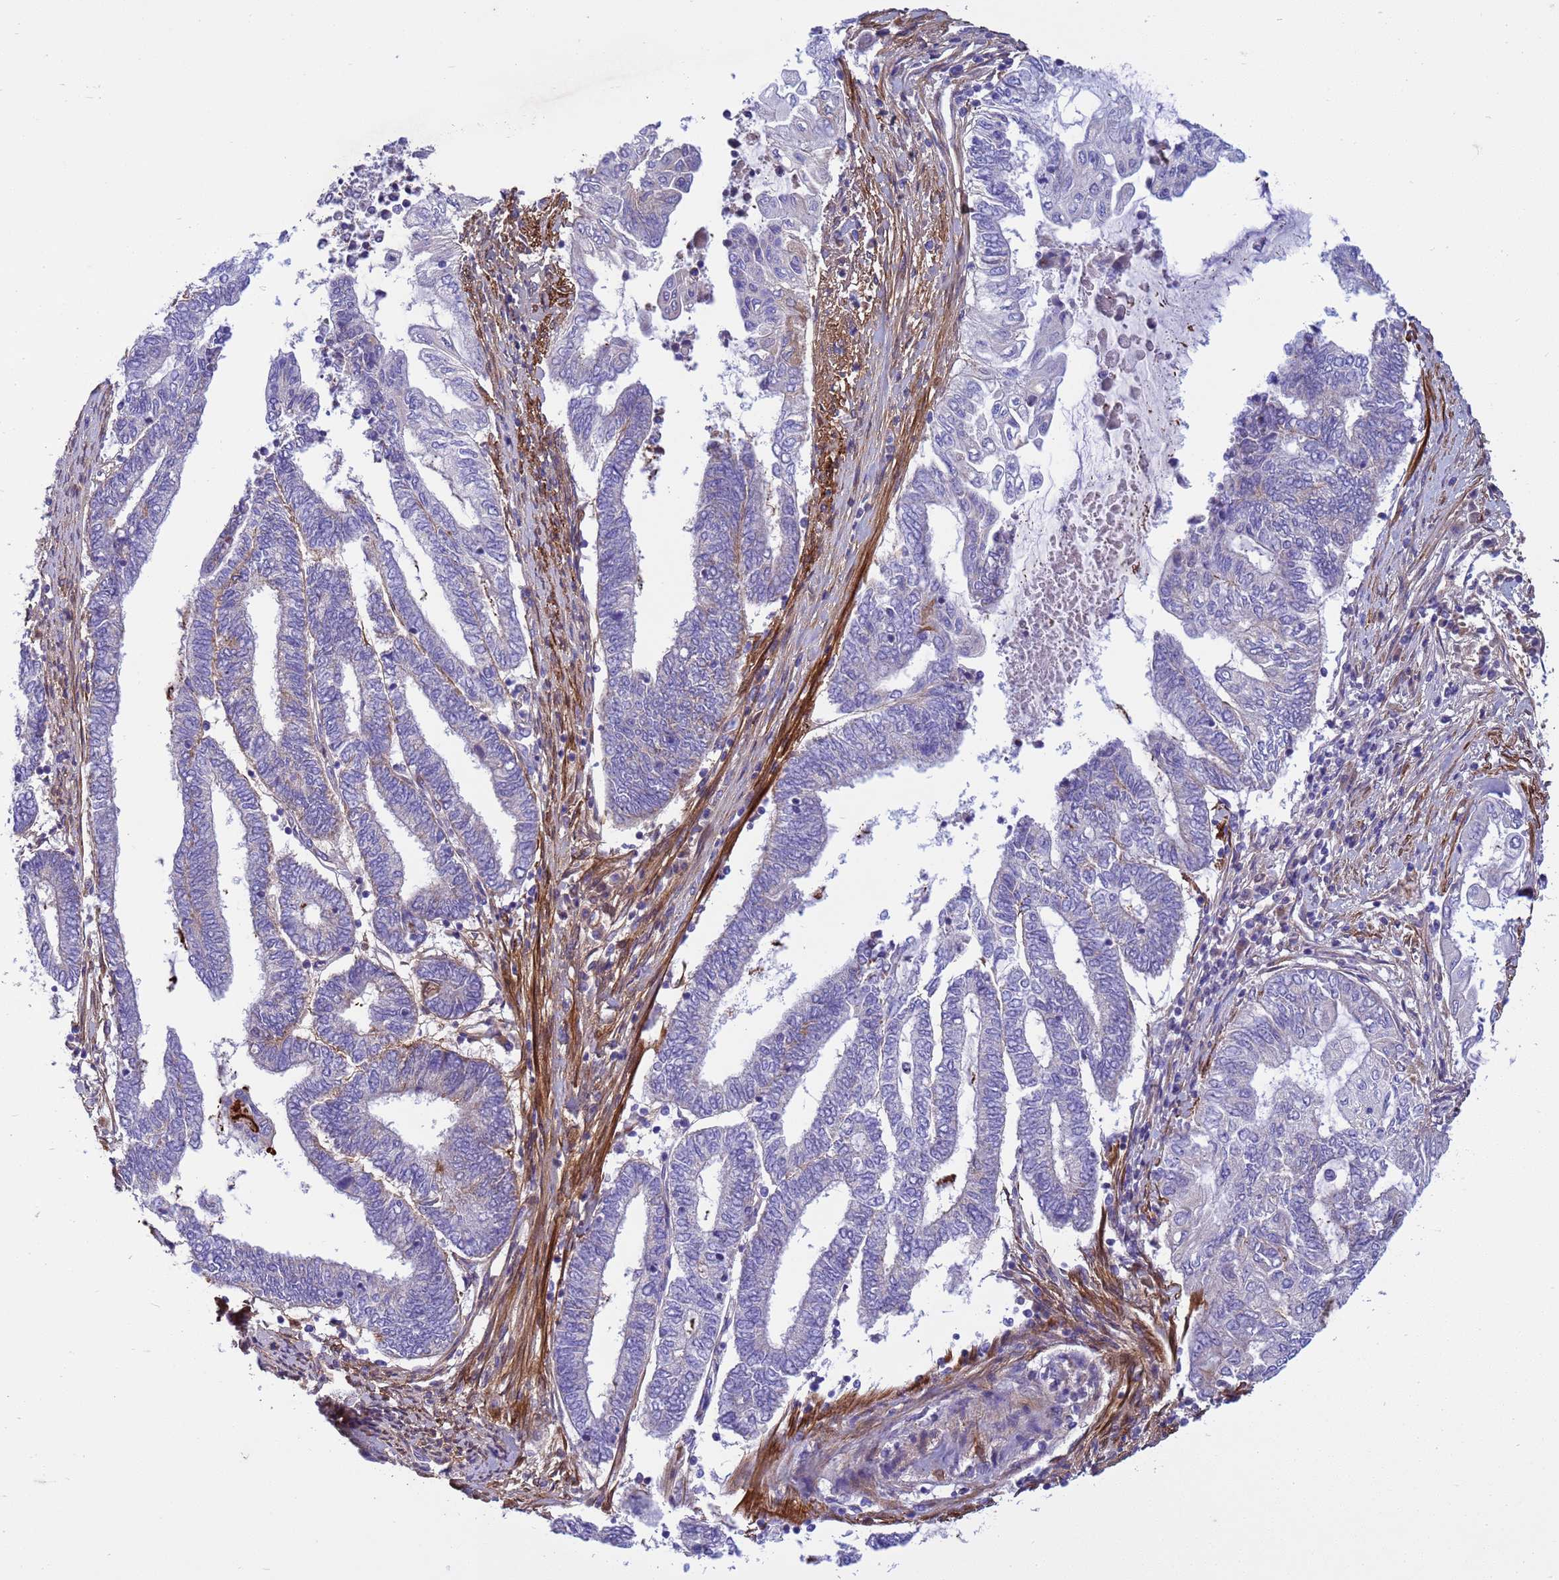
{"staining": {"intensity": "negative", "quantity": "none", "location": "none"}, "tissue": "endometrial cancer", "cell_type": "Tumor cells", "image_type": "cancer", "snomed": [{"axis": "morphology", "description": "Adenocarcinoma, NOS"}, {"axis": "topography", "description": "Uterus"}, {"axis": "topography", "description": "Endometrium"}], "caption": "Immunohistochemistry of endometrial cancer (adenocarcinoma) displays no positivity in tumor cells. (Stains: DAB immunohistochemistry with hematoxylin counter stain, Microscopy: brightfield microscopy at high magnification).", "gene": "P2RX7", "patient": {"sex": "female", "age": 70}}